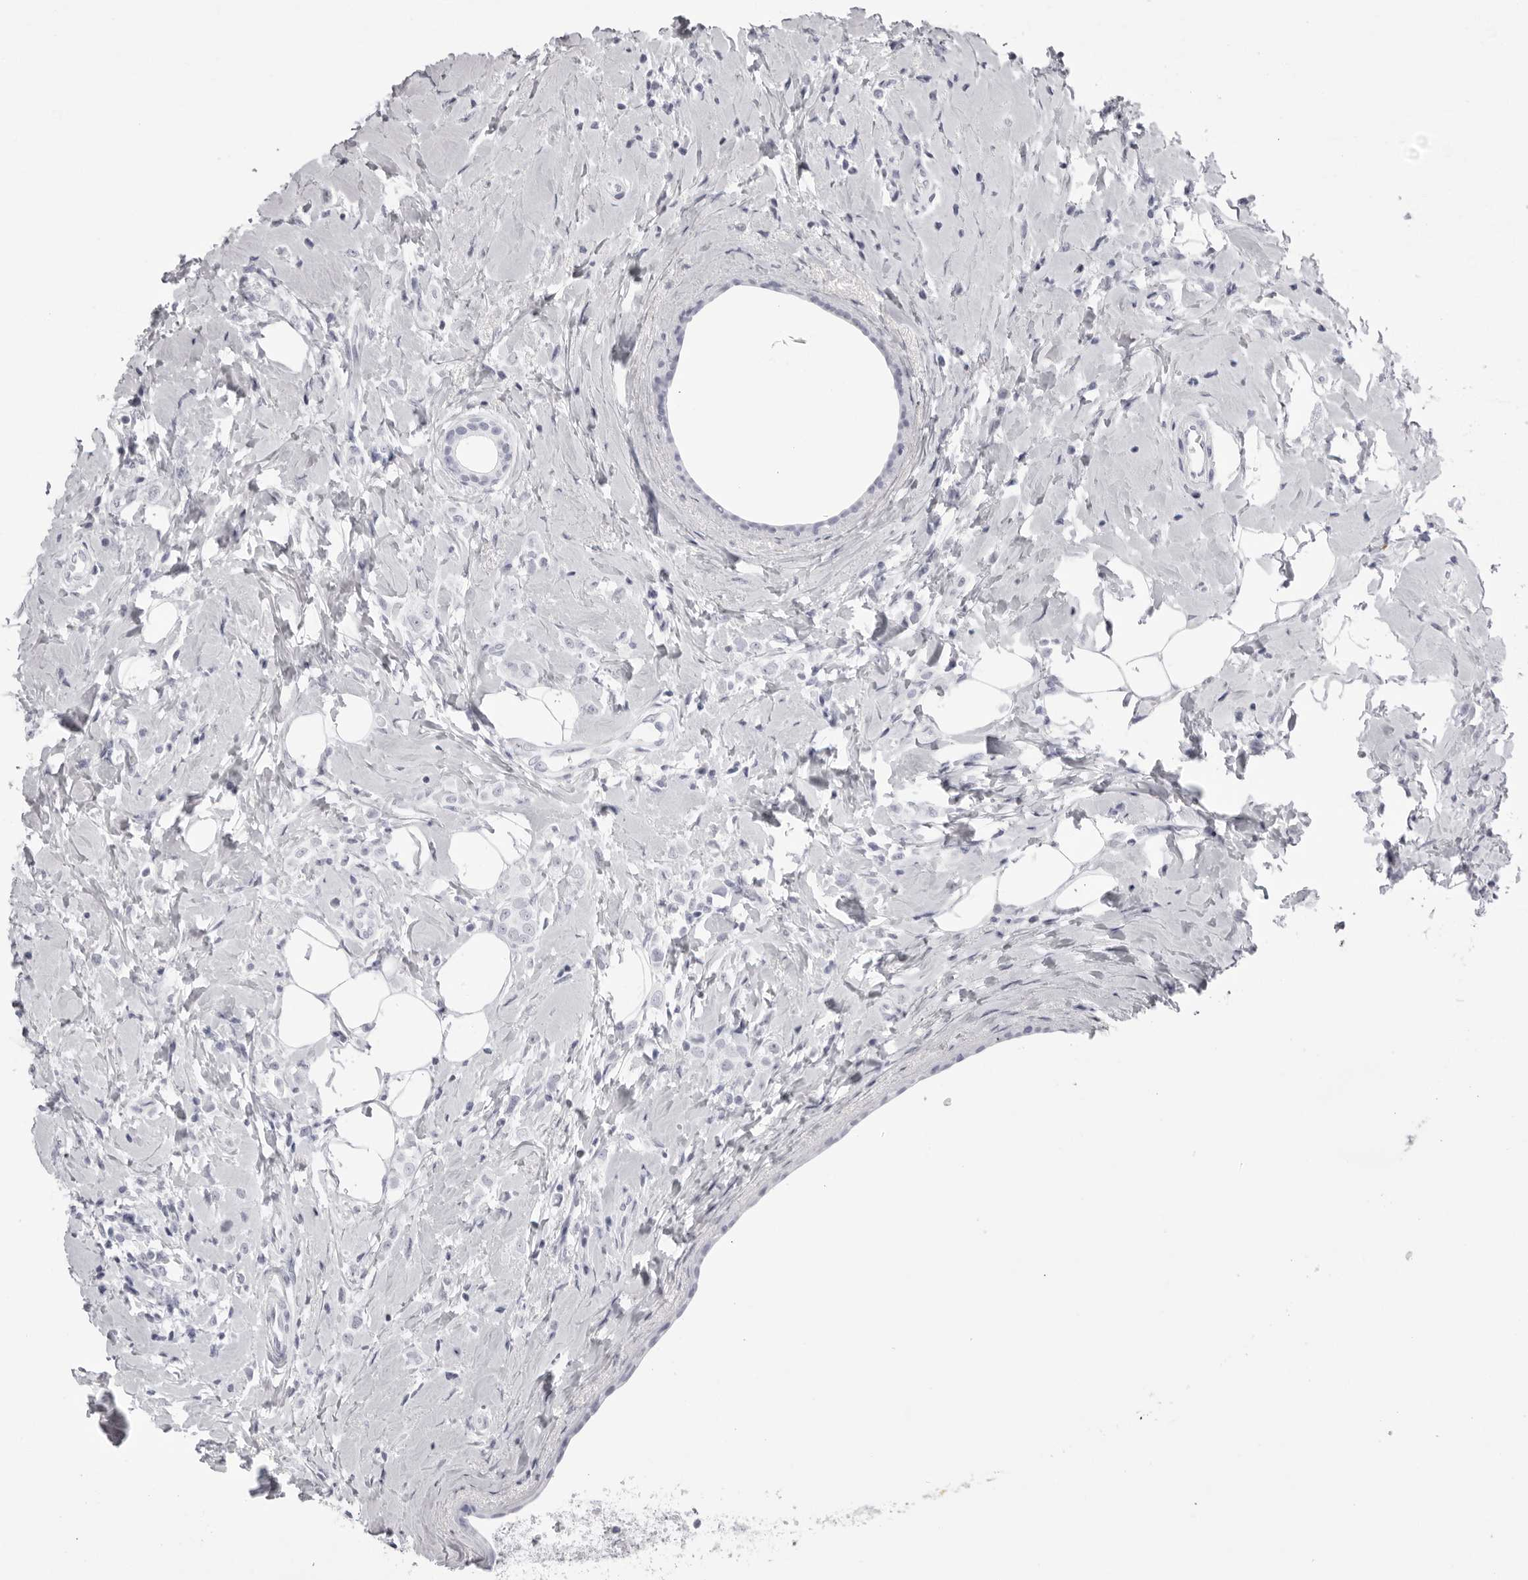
{"staining": {"intensity": "negative", "quantity": "none", "location": "none"}, "tissue": "breast cancer", "cell_type": "Tumor cells", "image_type": "cancer", "snomed": [{"axis": "morphology", "description": "Lobular carcinoma"}, {"axis": "topography", "description": "Breast"}], "caption": "Immunohistochemistry (IHC) image of neoplastic tissue: human breast lobular carcinoma stained with DAB (3,3'-diaminobenzidine) exhibits no significant protein expression in tumor cells. (DAB IHC, high magnification).", "gene": "TMOD4", "patient": {"sex": "female", "age": 47}}